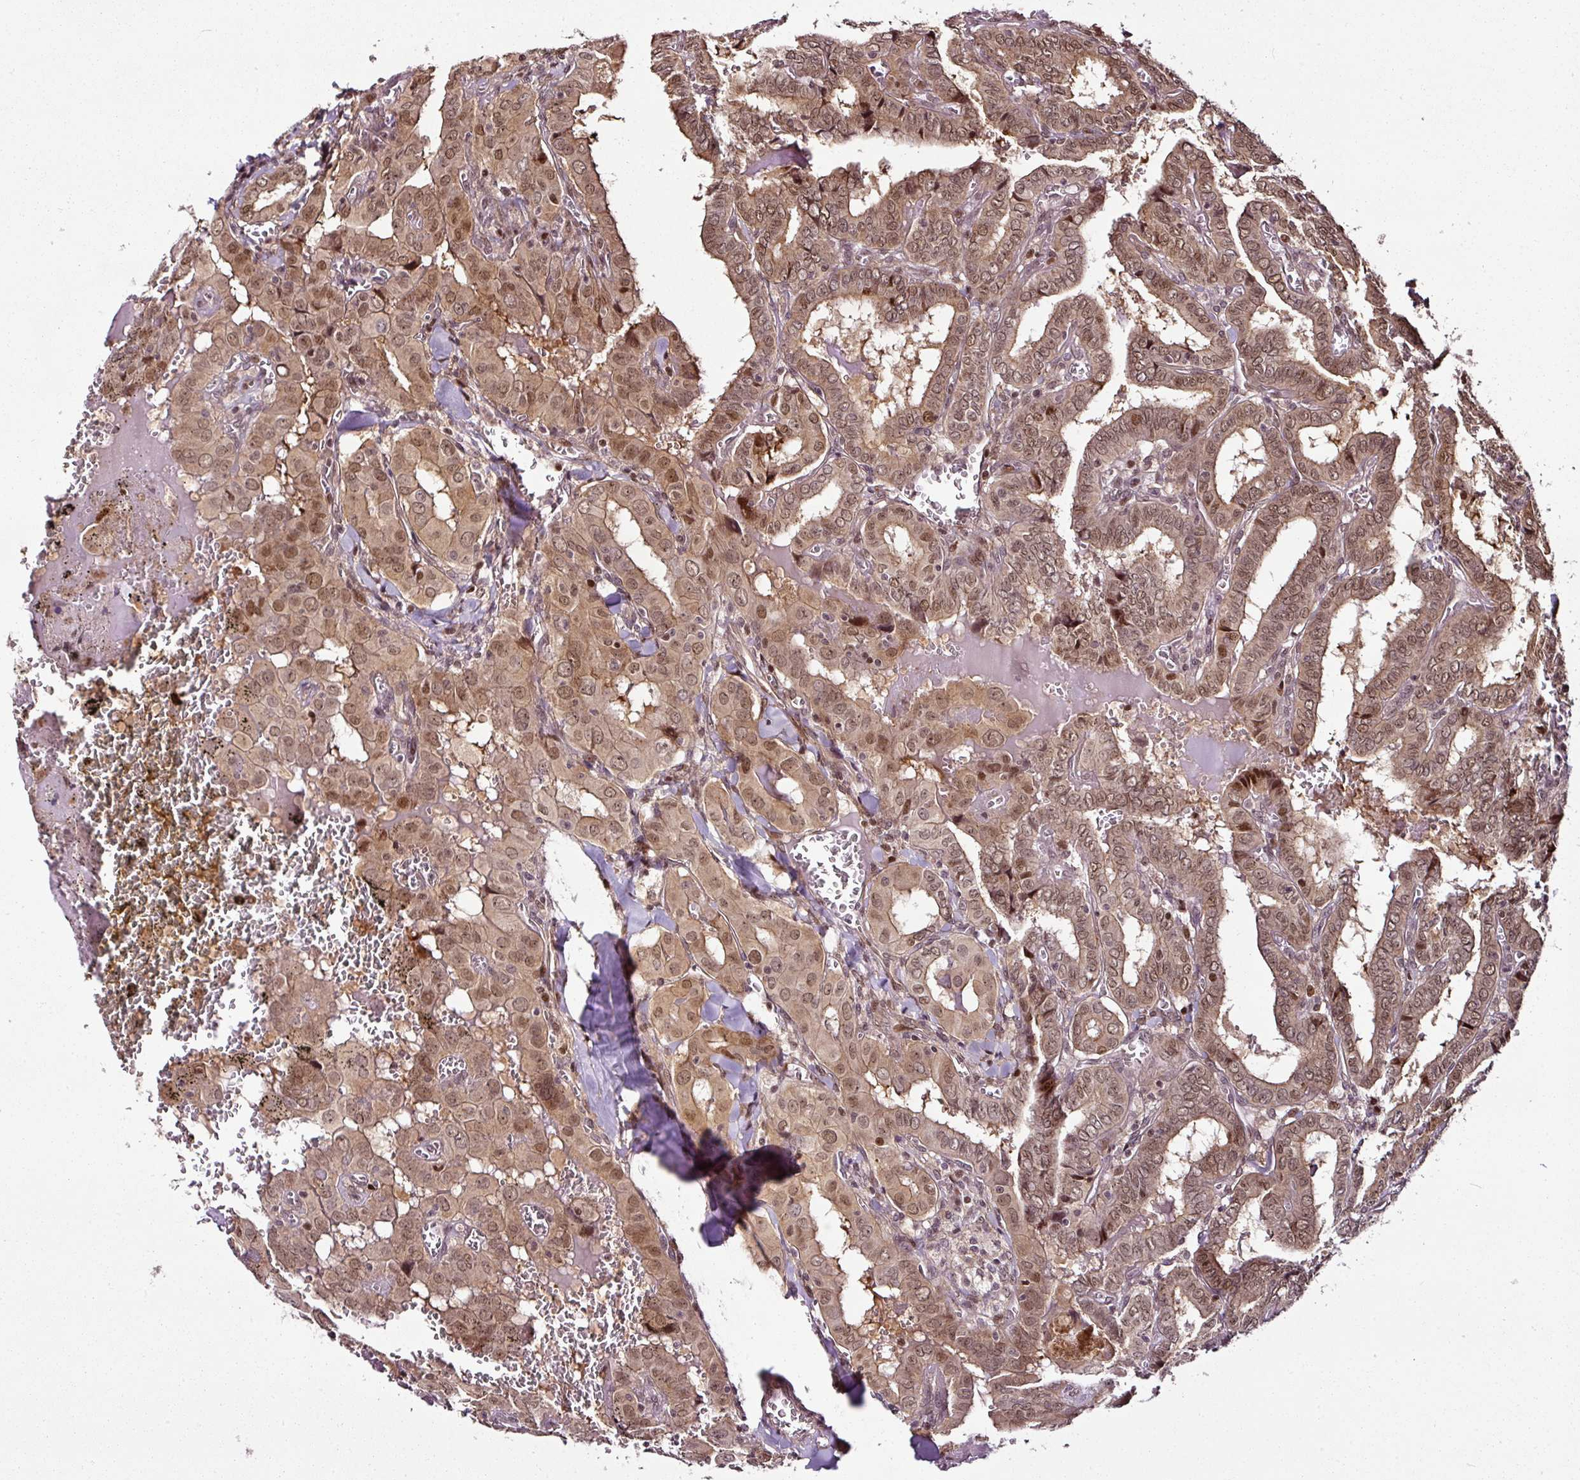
{"staining": {"intensity": "moderate", "quantity": ">75%", "location": "cytoplasmic/membranous,nuclear"}, "tissue": "thyroid cancer", "cell_type": "Tumor cells", "image_type": "cancer", "snomed": [{"axis": "morphology", "description": "Papillary adenocarcinoma, NOS"}, {"axis": "topography", "description": "Thyroid gland"}], "caption": "Immunohistochemical staining of thyroid cancer reveals medium levels of moderate cytoplasmic/membranous and nuclear expression in approximately >75% of tumor cells. (DAB (3,3'-diaminobenzidine) IHC with brightfield microscopy, high magnification).", "gene": "COPRS", "patient": {"sex": "female", "age": 72}}